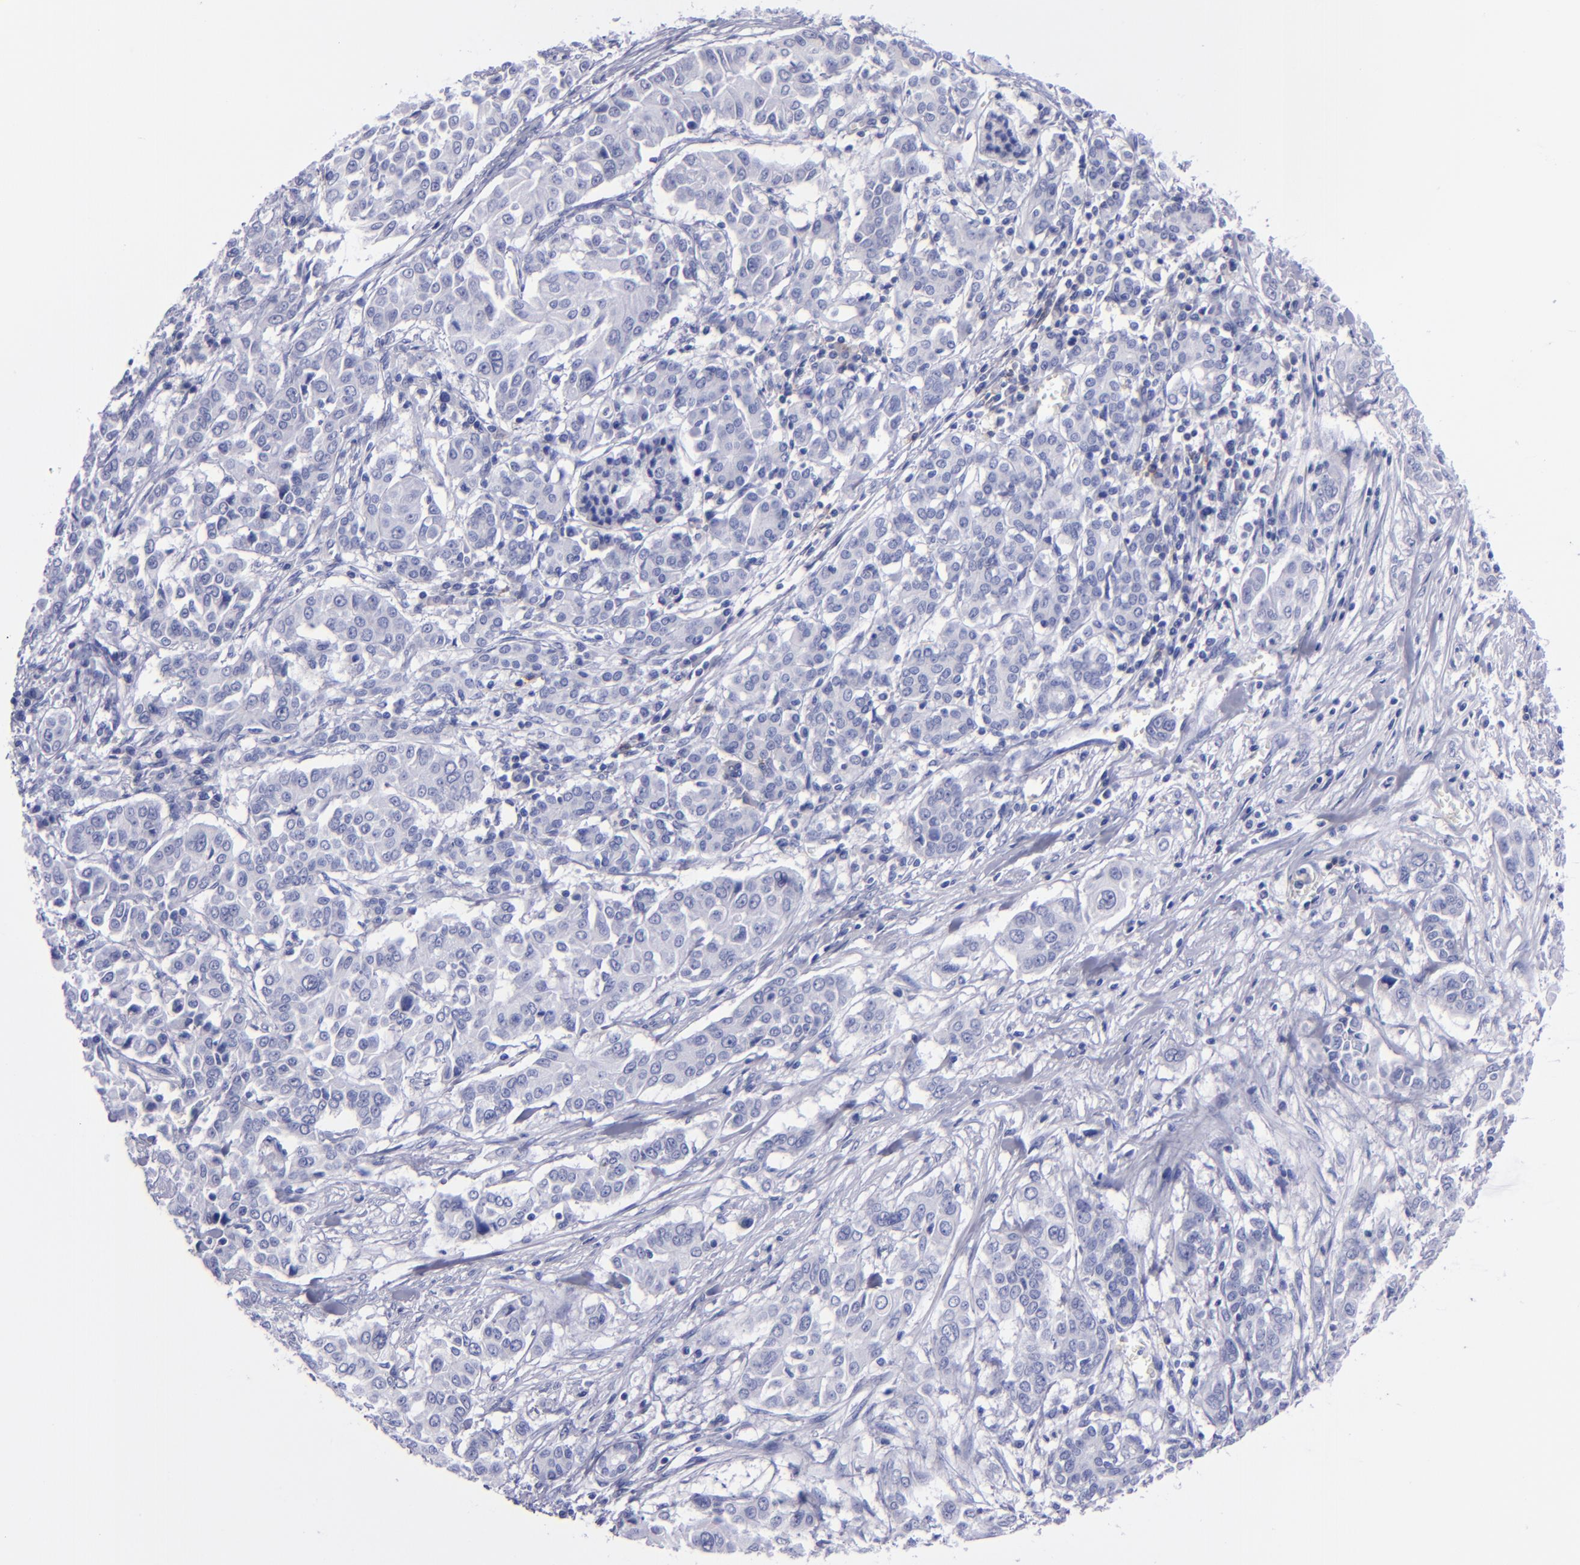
{"staining": {"intensity": "negative", "quantity": "none", "location": "none"}, "tissue": "pancreatic cancer", "cell_type": "Tumor cells", "image_type": "cancer", "snomed": [{"axis": "morphology", "description": "Adenocarcinoma, NOS"}, {"axis": "topography", "description": "Pancreas"}], "caption": "Tumor cells are negative for protein expression in human pancreatic cancer (adenocarcinoma).", "gene": "CD37", "patient": {"sex": "female", "age": 52}}